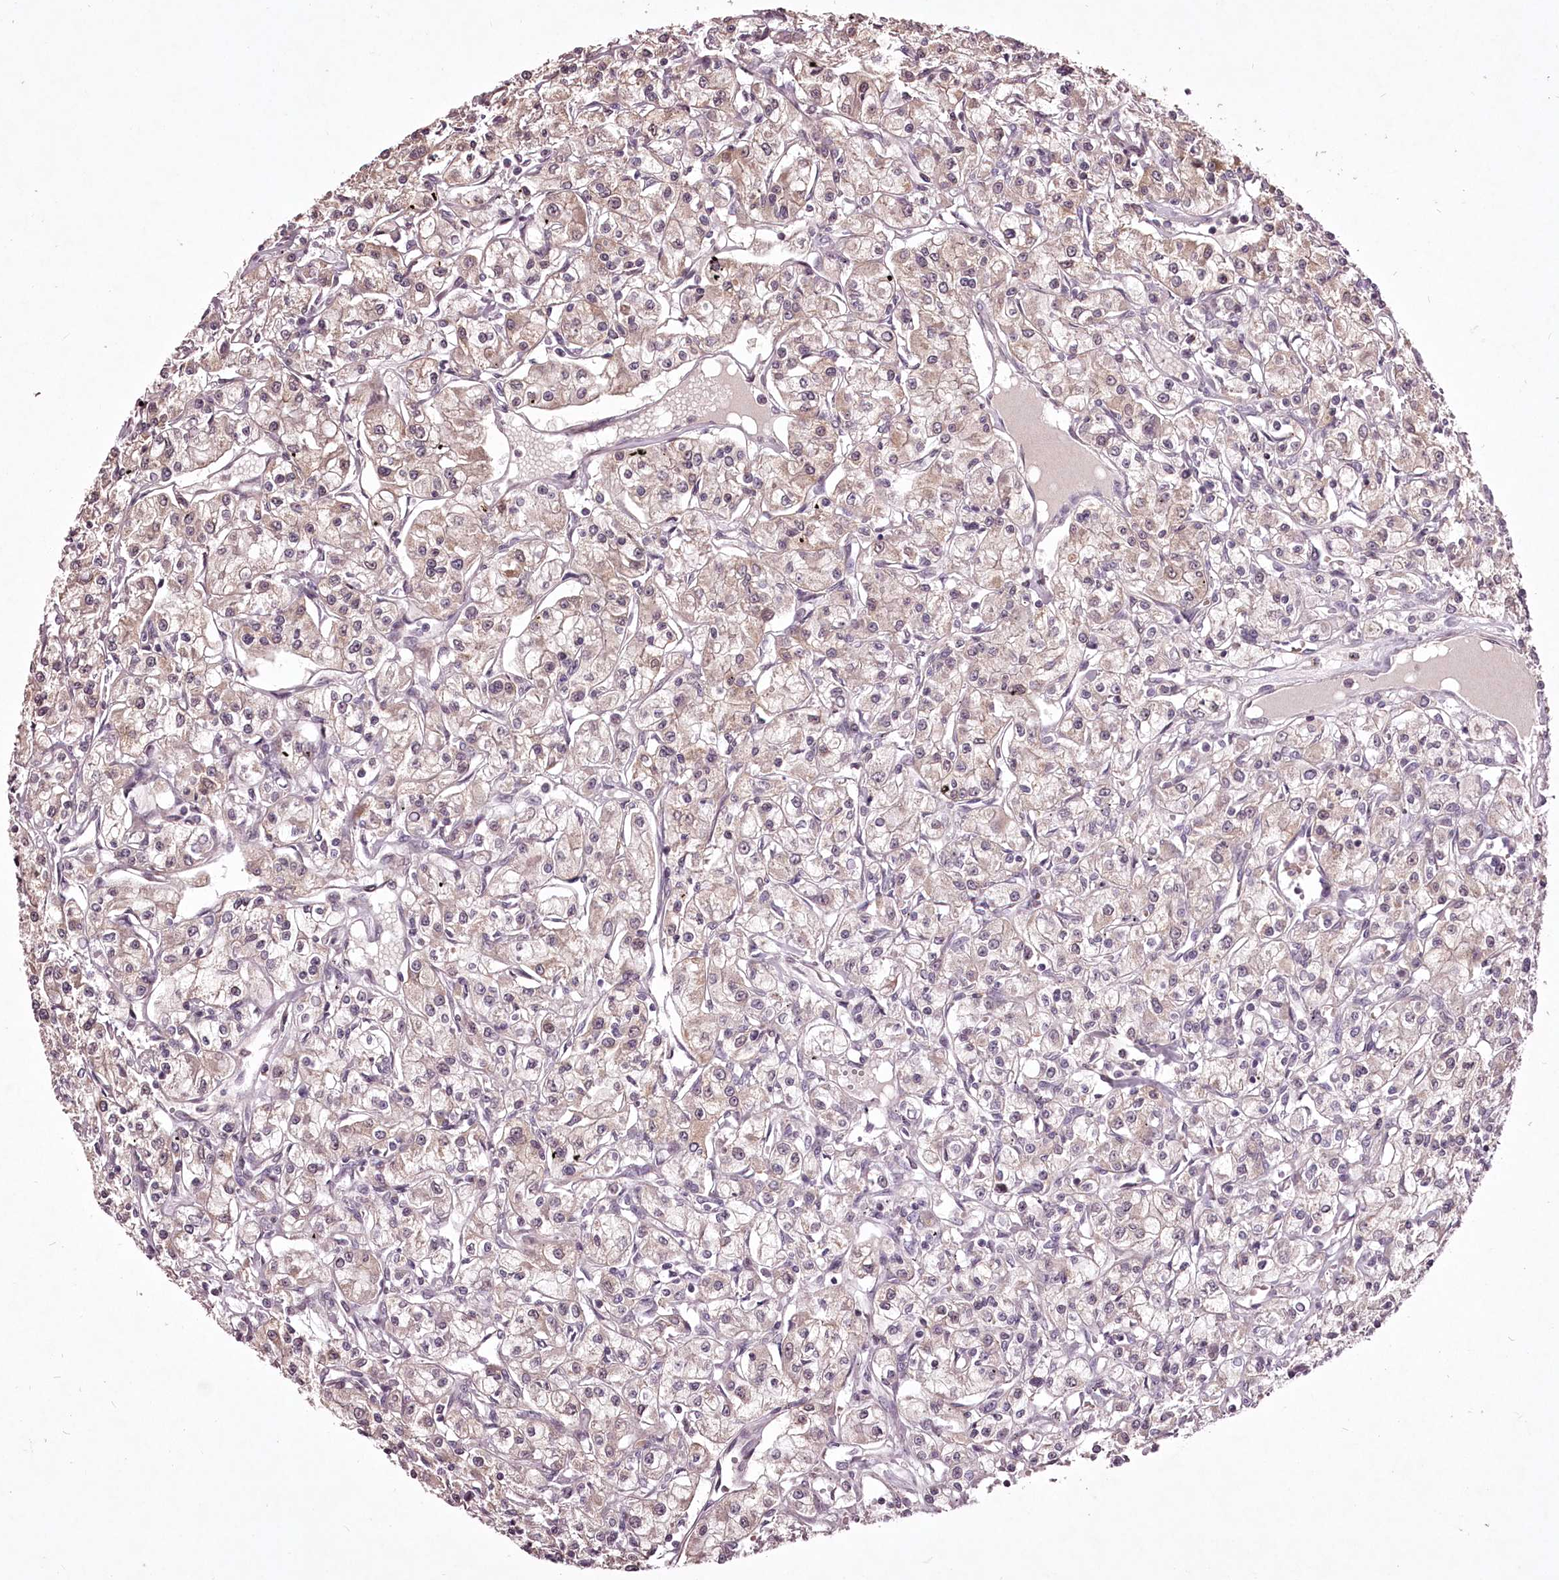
{"staining": {"intensity": "weak", "quantity": "25%-75%", "location": "cytoplasmic/membranous"}, "tissue": "renal cancer", "cell_type": "Tumor cells", "image_type": "cancer", "snomed": [{"axis": "morphology", "description": "Adenocarcinoma, NOS"}, {"axis": "topography", "description": "Kidney"}], "caption": "A low amount of weak cytoplasmic/membranous expression is present in approximately 25%-75% of tumor cells in adenocarcinoma (renal) tissue. (IHC, brightfield microscopy, high magnification).", "gene": "ADRA1D", "patient": {"sex": "female", "age": 59}}